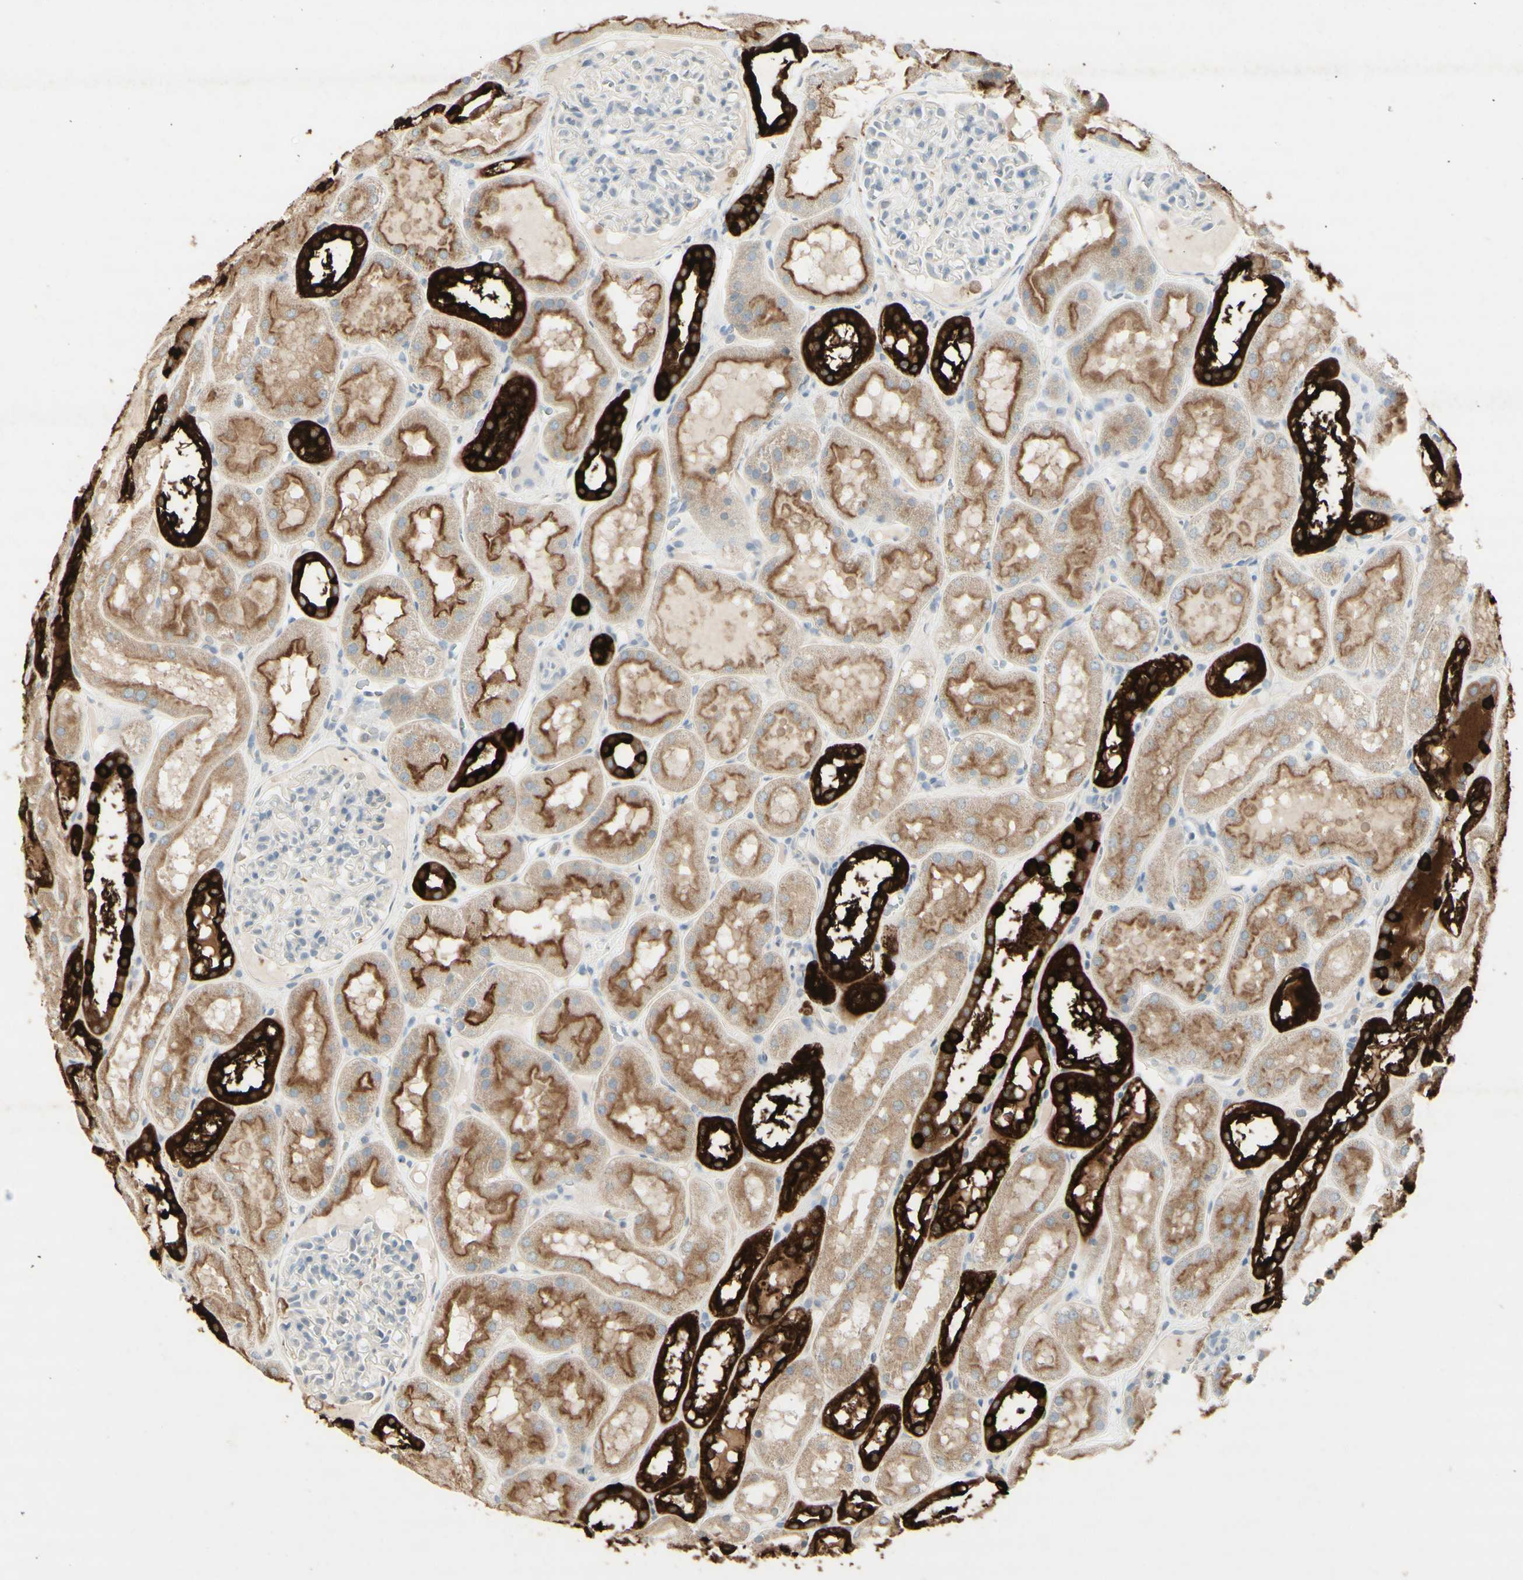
{"staining": {"intensity": "negative", "quantity": "none", "location": "none"}, "tissue": "kidney", "cell_type": "Cells in glomeruli", "image_type": "normal", "snomed": [{"axis": "morphology", "description": "Normal tissue, NOS"}, {"axis": "topography", "description": "Kidney"}, {"axis": "topography", "description": "Urinary bladder"}], "caption": "Photomicrograph shows no significant protein expression in cells in glomeruli of unremarkable kidney.", "gene": "ATP6V1B1", "patient": {"sex": "male", "age": 16}}